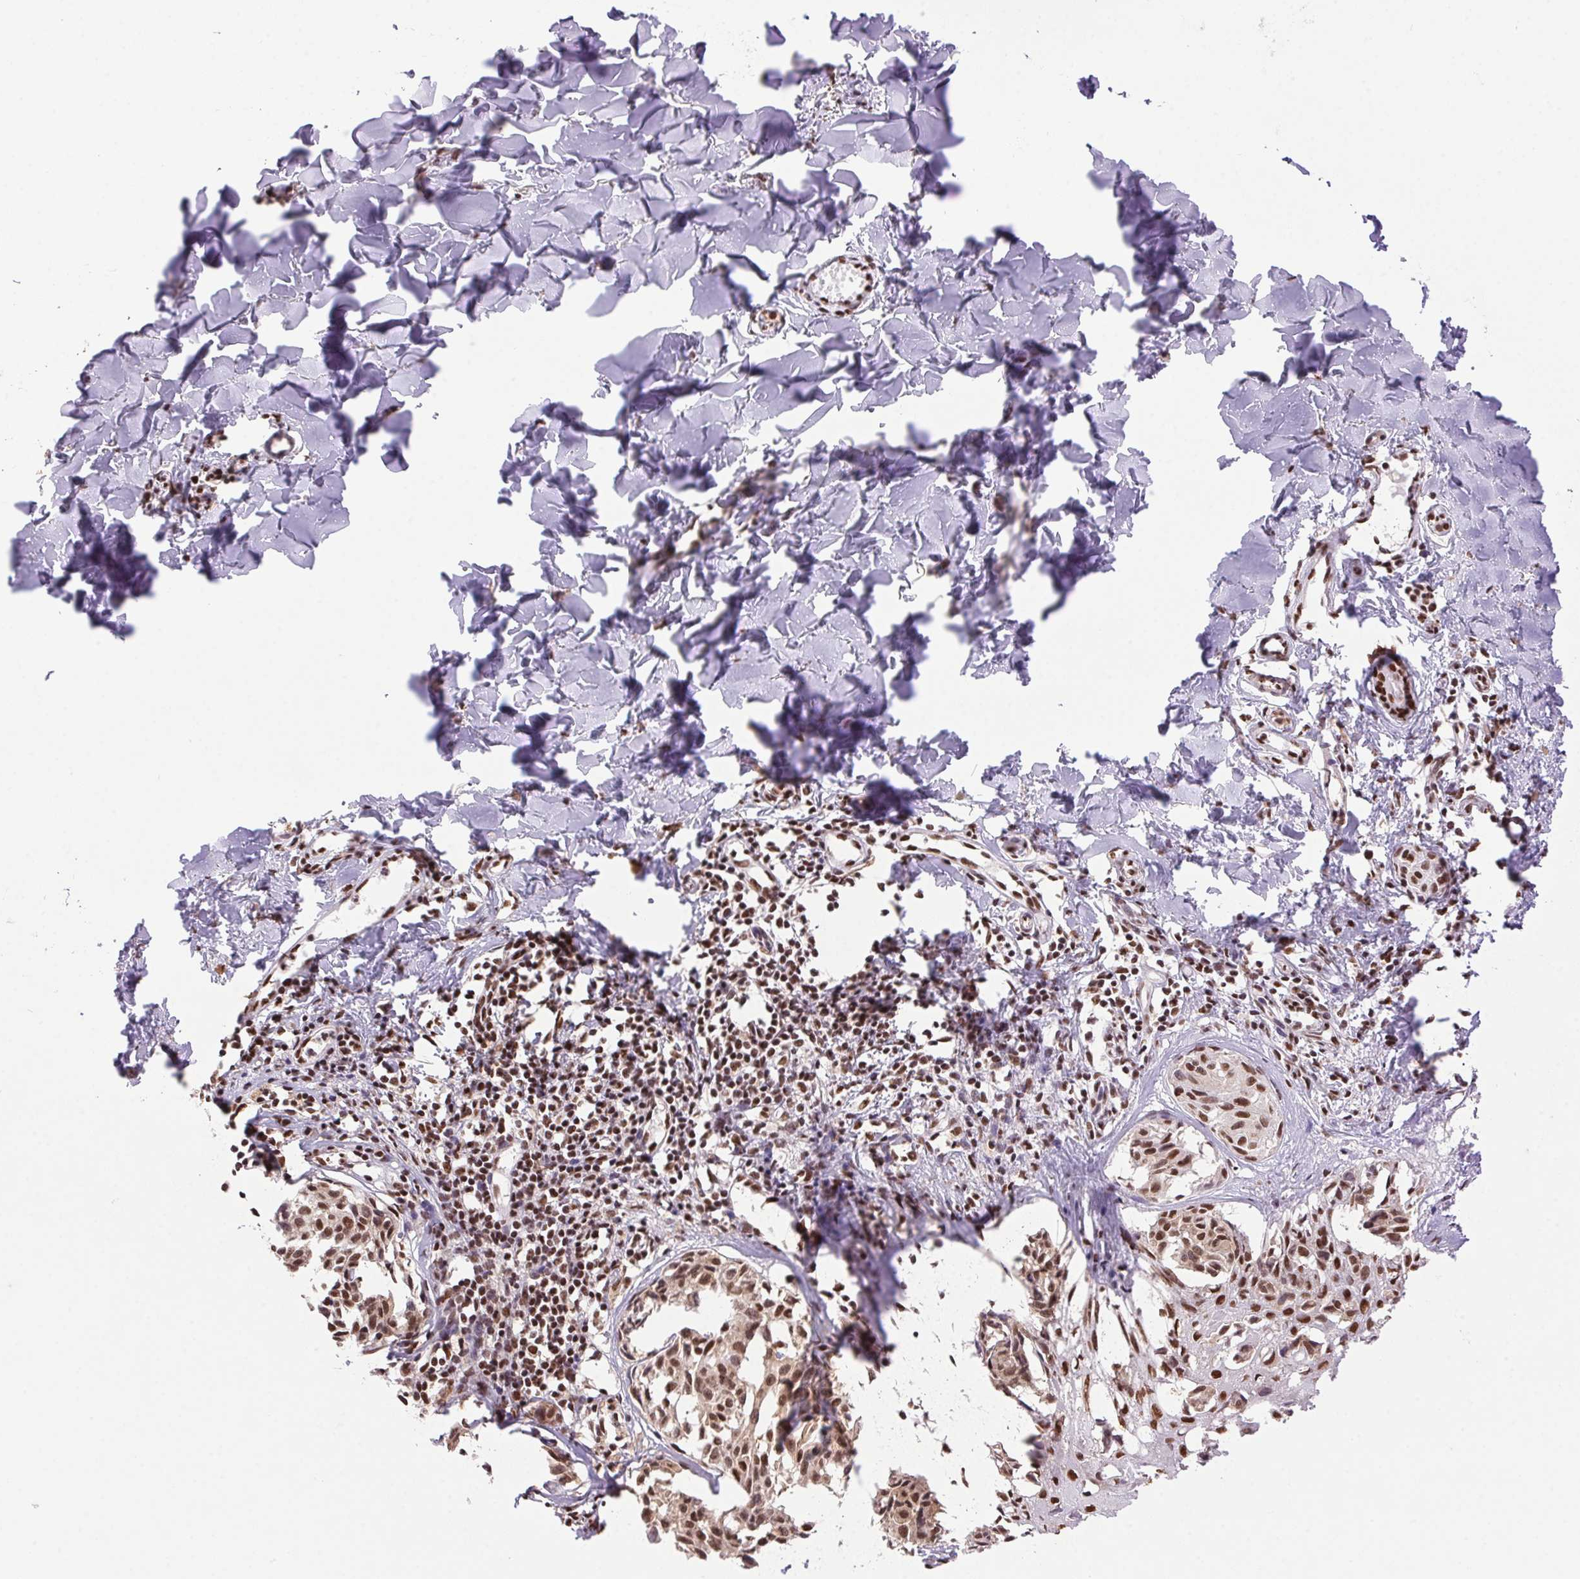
{"staining": {"intensity": "moderate", "quantity": ">75%", "location": "nuclear"}, "tissue": "melanoma", "cell_type": "Tumor cells", "image_type": "cancer", "snomed": [{"axis": "morphology", "description": "Malignant melanoma, NOS"}, {"axis": "topography", "description": "Skin"}], "caption": "An image of human malignant melanoma stained for a protein shows moderate nuclear brown staining in tumor cells.", "gene": "ZNF207", "patient": {"sex": "male", "age": 51}}